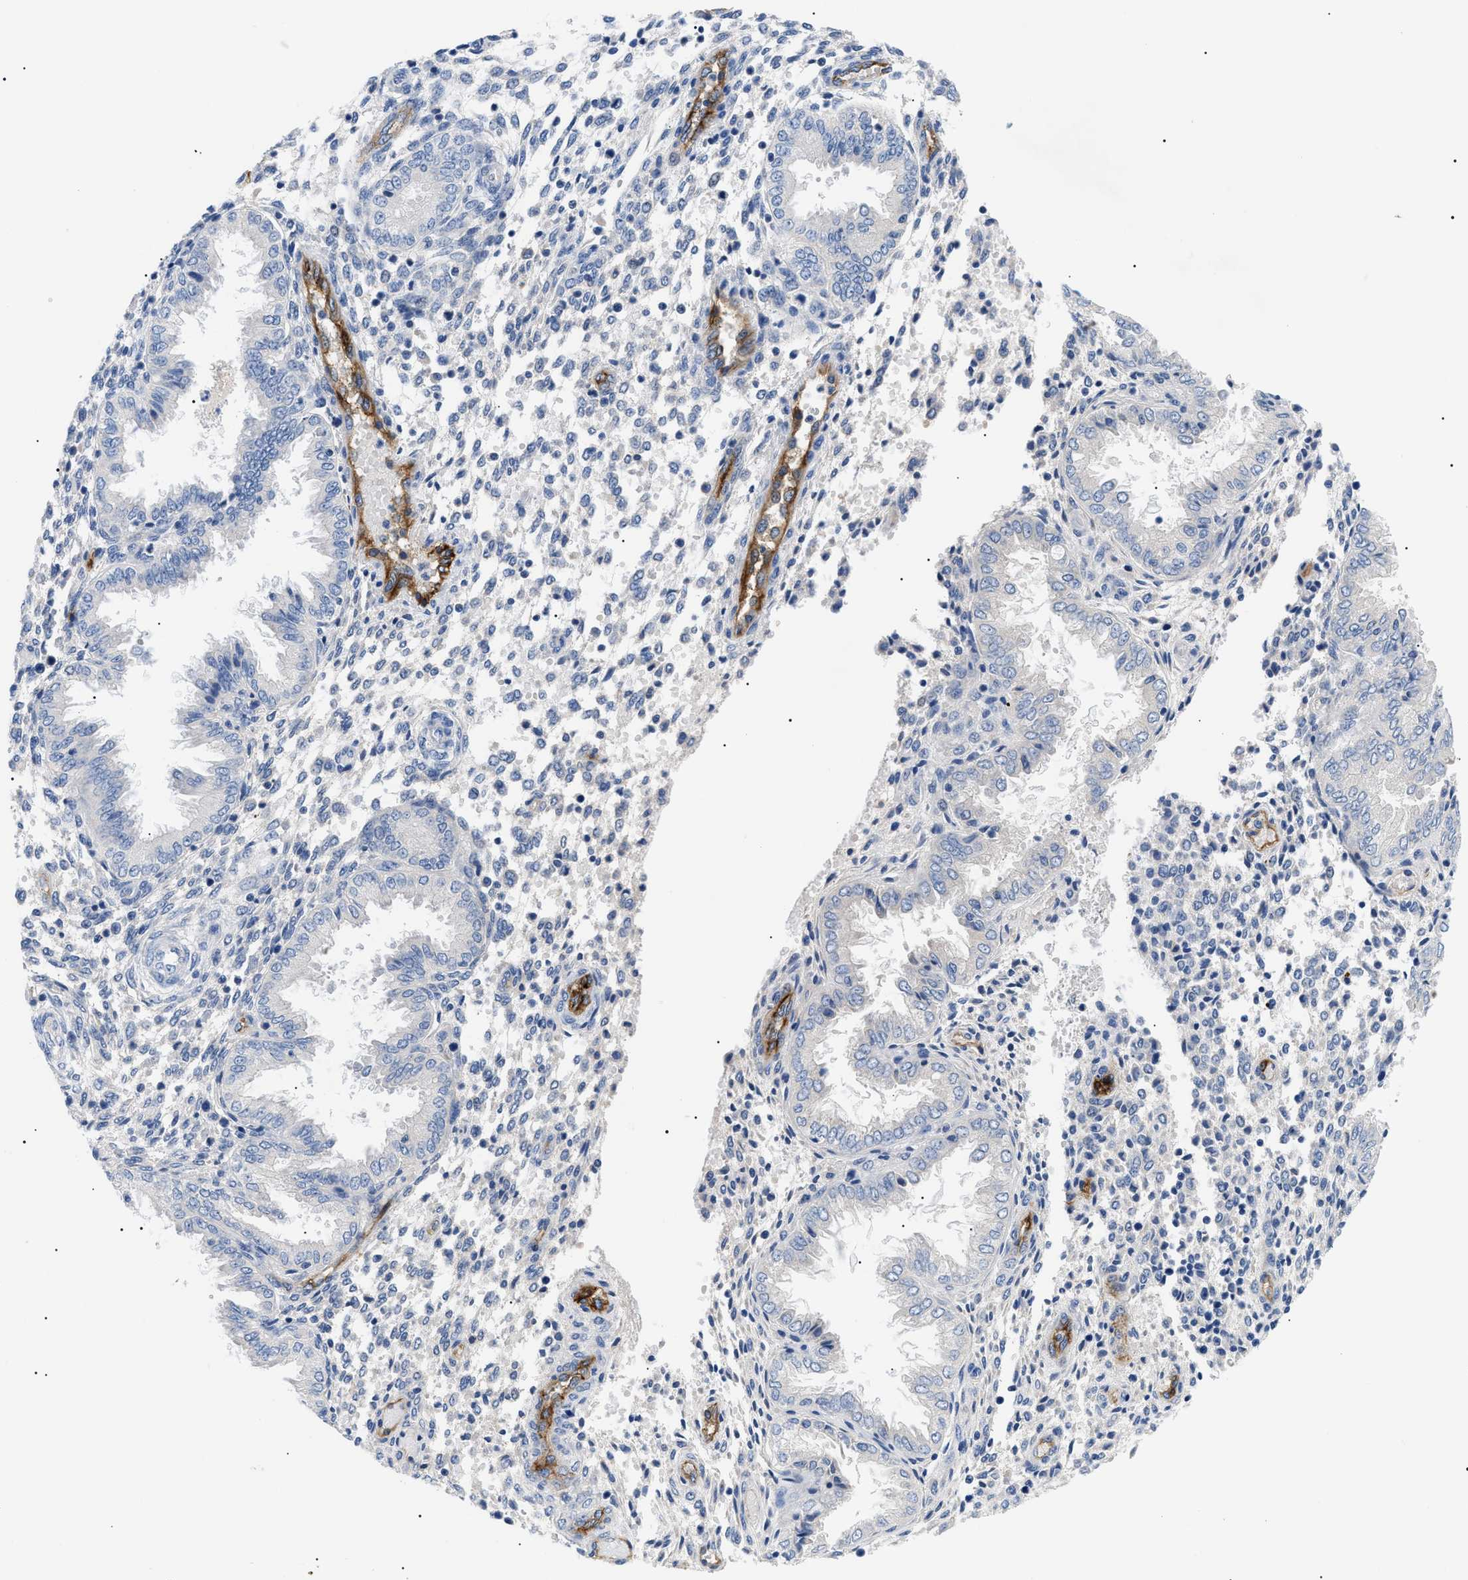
{"staining": {"intensity": "negative", "quantity": "none", "location": "none"}, "tissue": "endometrium", "cell_type": "Cells in endometrial stroma", "image_type": "normal", "snomed": [{"axis": "morphology", "description": "Normal tissue, NOS"}, {"axis": "topography", "description": "Endometrium"}], "caption": "Cells in endometrial stroma are negative for brown protein staining in benign endometrium. Brightfield microscopy of IHC stained with DAB (brown) and hematoxylin (blue), captured at high magnification.", "gene": "ACKR1", "patient": {"sex": "female", "age": 33}}